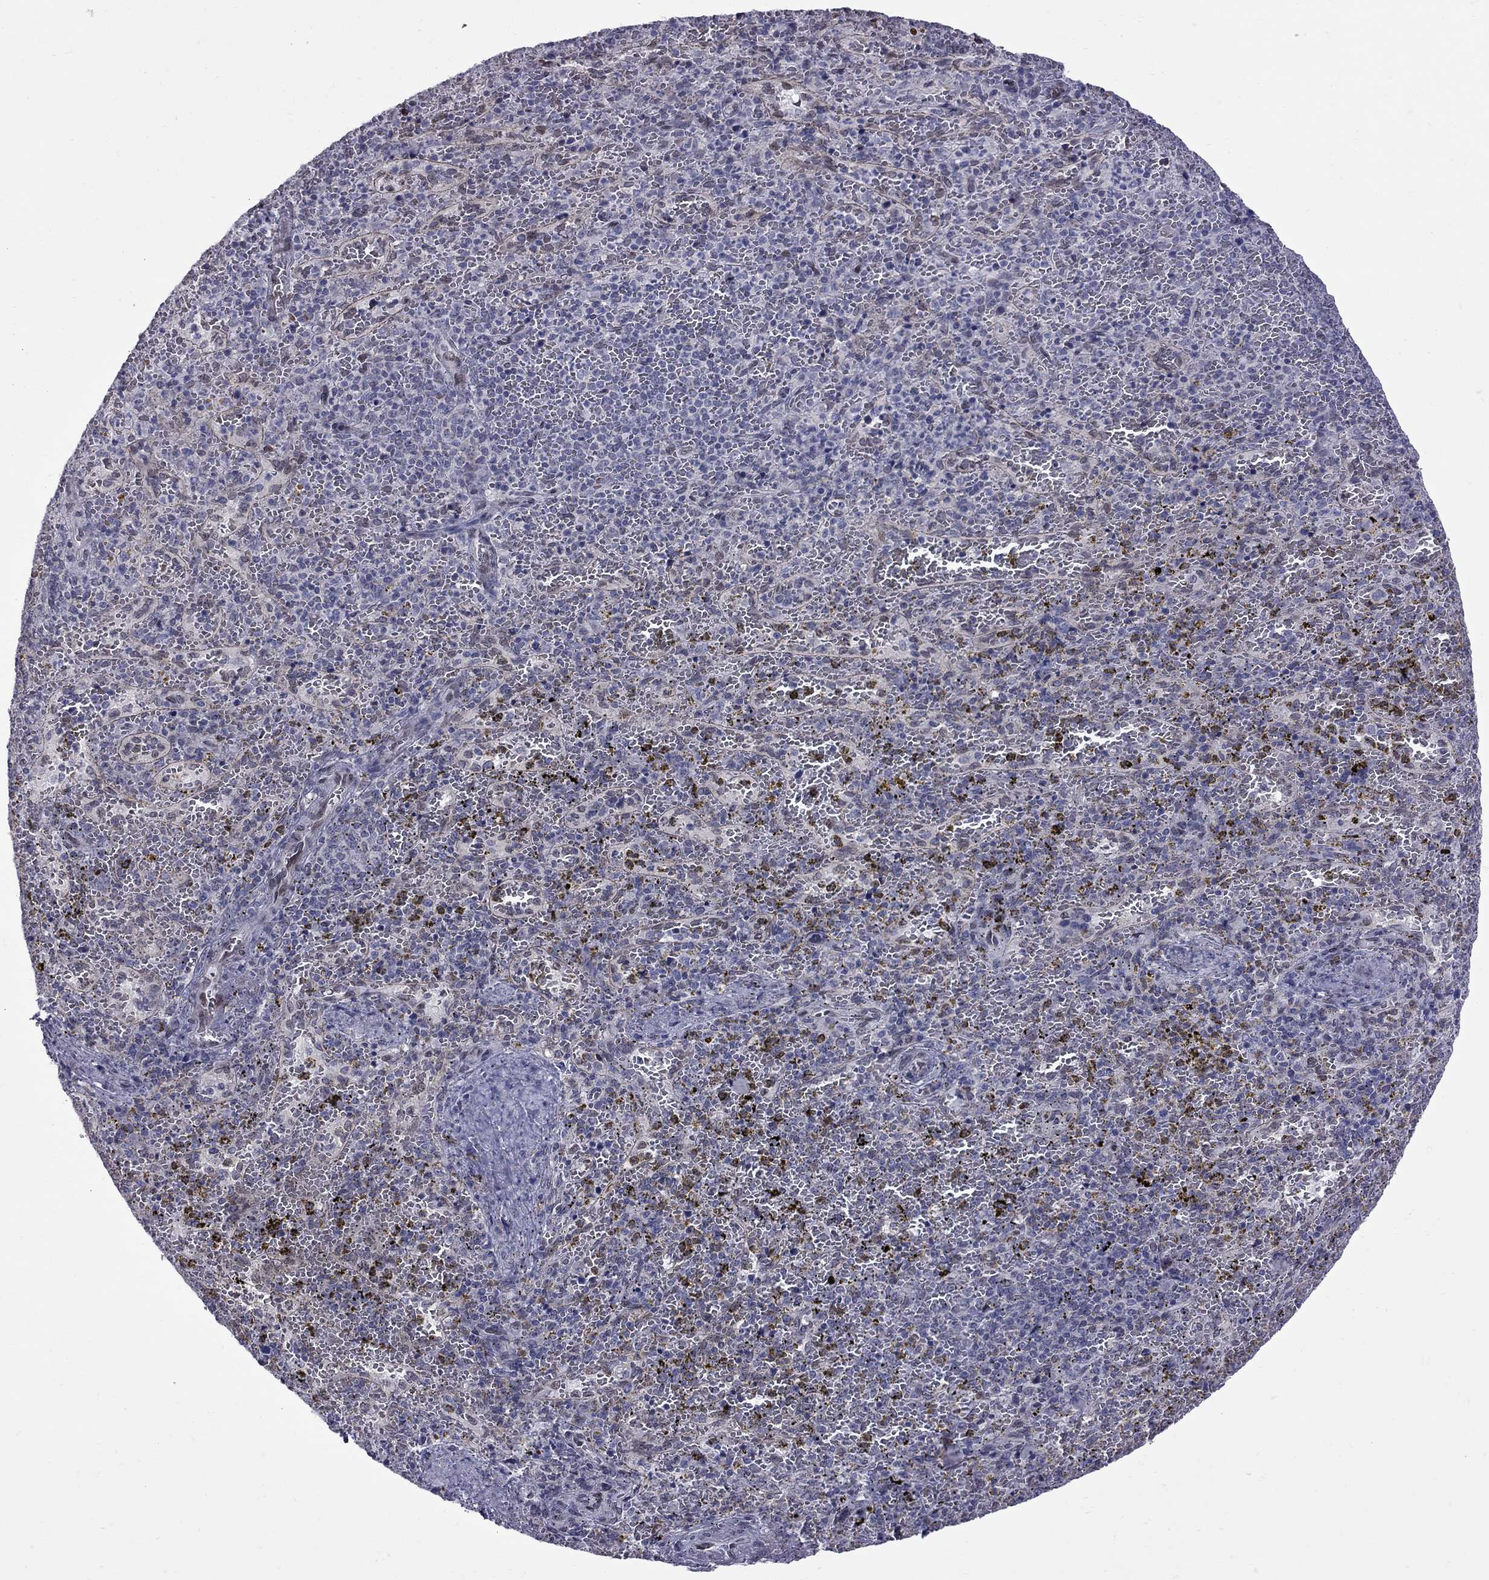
{"staining": {"intensity": "negative", "quantity": "none", "location": "none"}, "tissue": "spleen", "cell_type": "Cells in red pulp", "image_type": "normal", "snomed": [{"axis": "morphology", "description": "Normal tissue, NOS"}, {"axis": "topography", "description": "Spleen"}], "caption": "Spleen stained for a protein using IHC exhibits no positivity cells in red pulp.", "gene": "CLTCL1", "patient": {"sex": "female", "age": 50}}